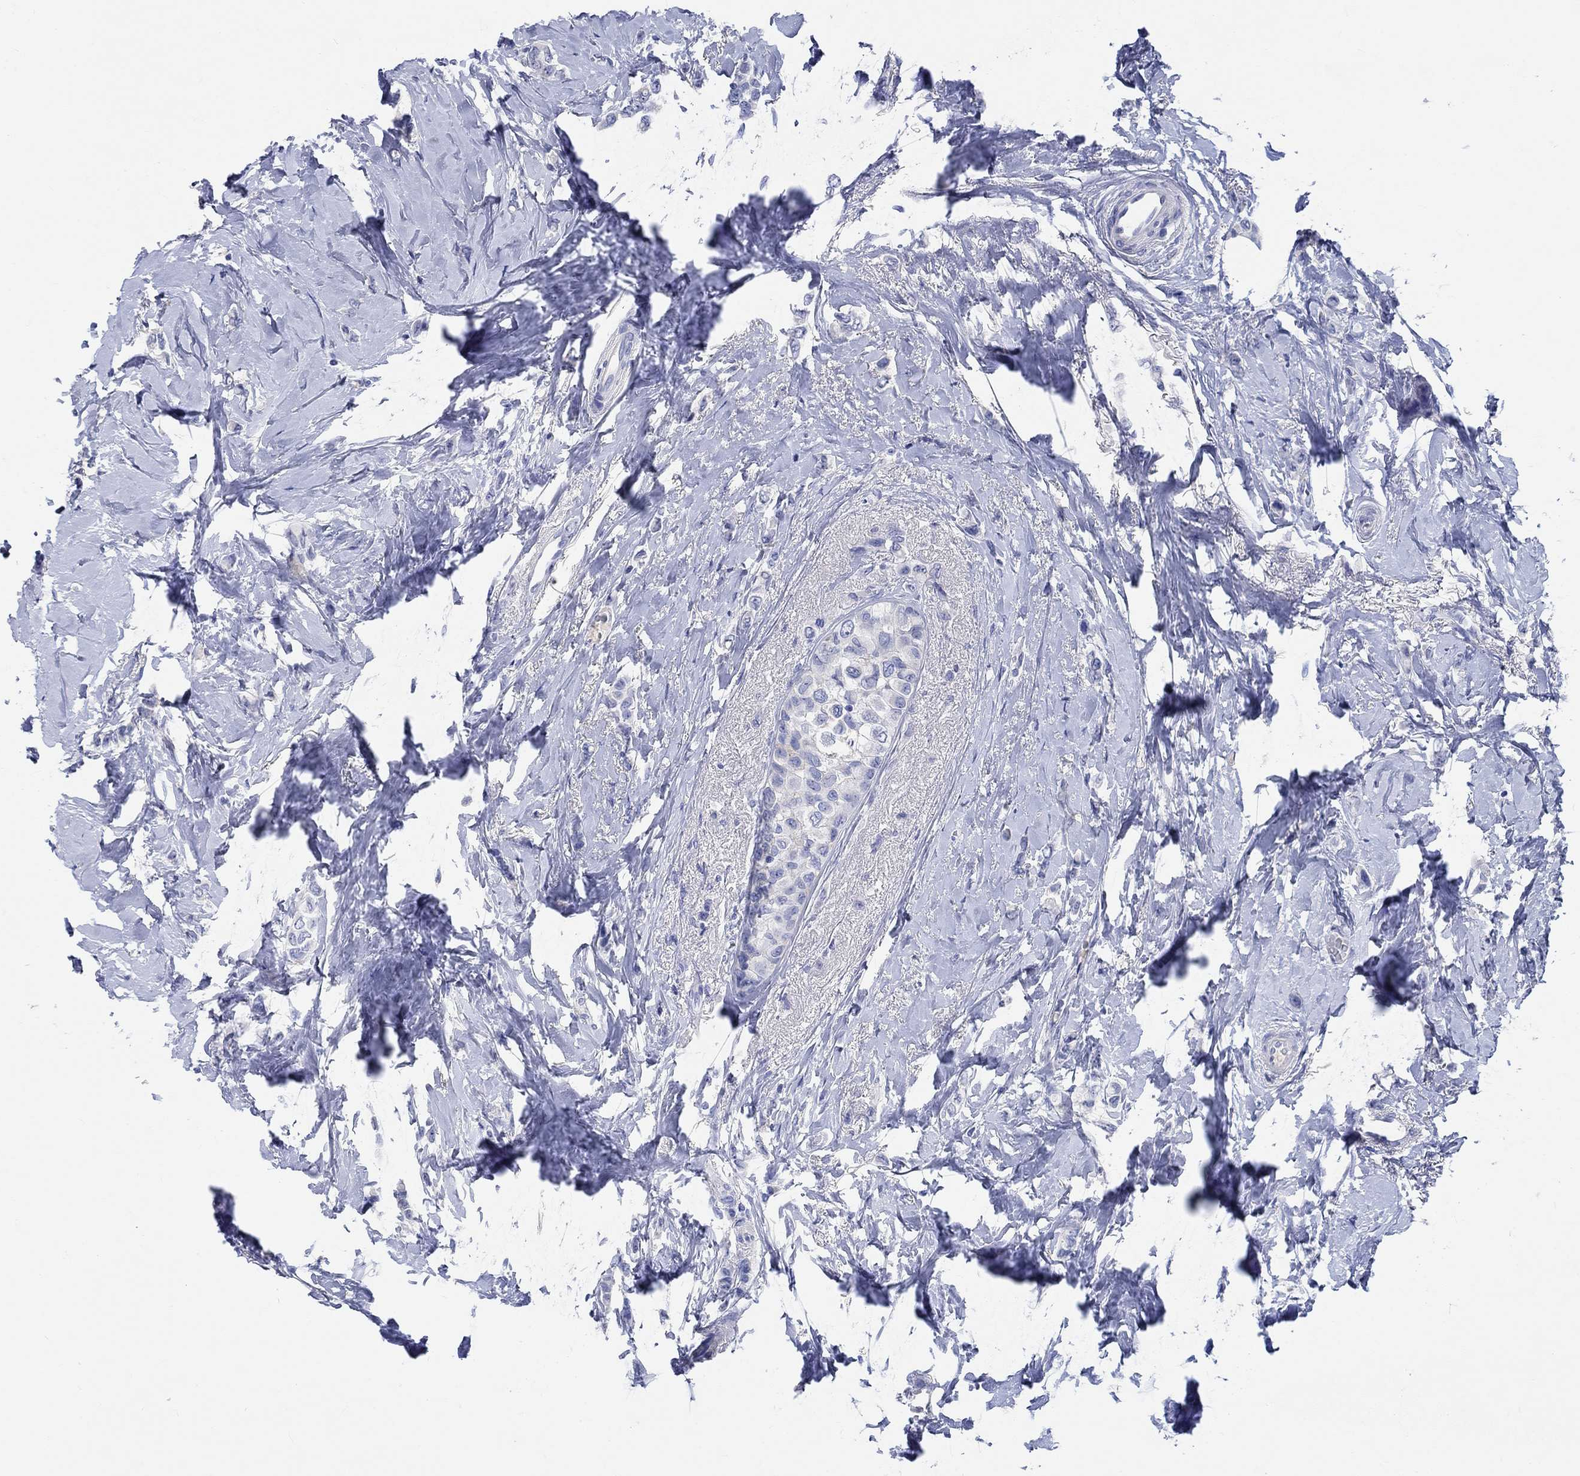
{"staining": {"intensity": "negative", "quantity": "none", "location": "none"}, "tissue": "breast cancer", "cell_type": "Tumor cells", "image_type": "cancer", "snomed": [{"axis": "morphology", "description": "Lobular carcinoma"}, {"axis": "topography", "description": "Breast"}], "caption": "The photomicrograph demonstrates no staining of tumor cells in breast lobular carcinoma.", "gene": "SHISA4", "patient": {"sex": "female", "age": 66}}